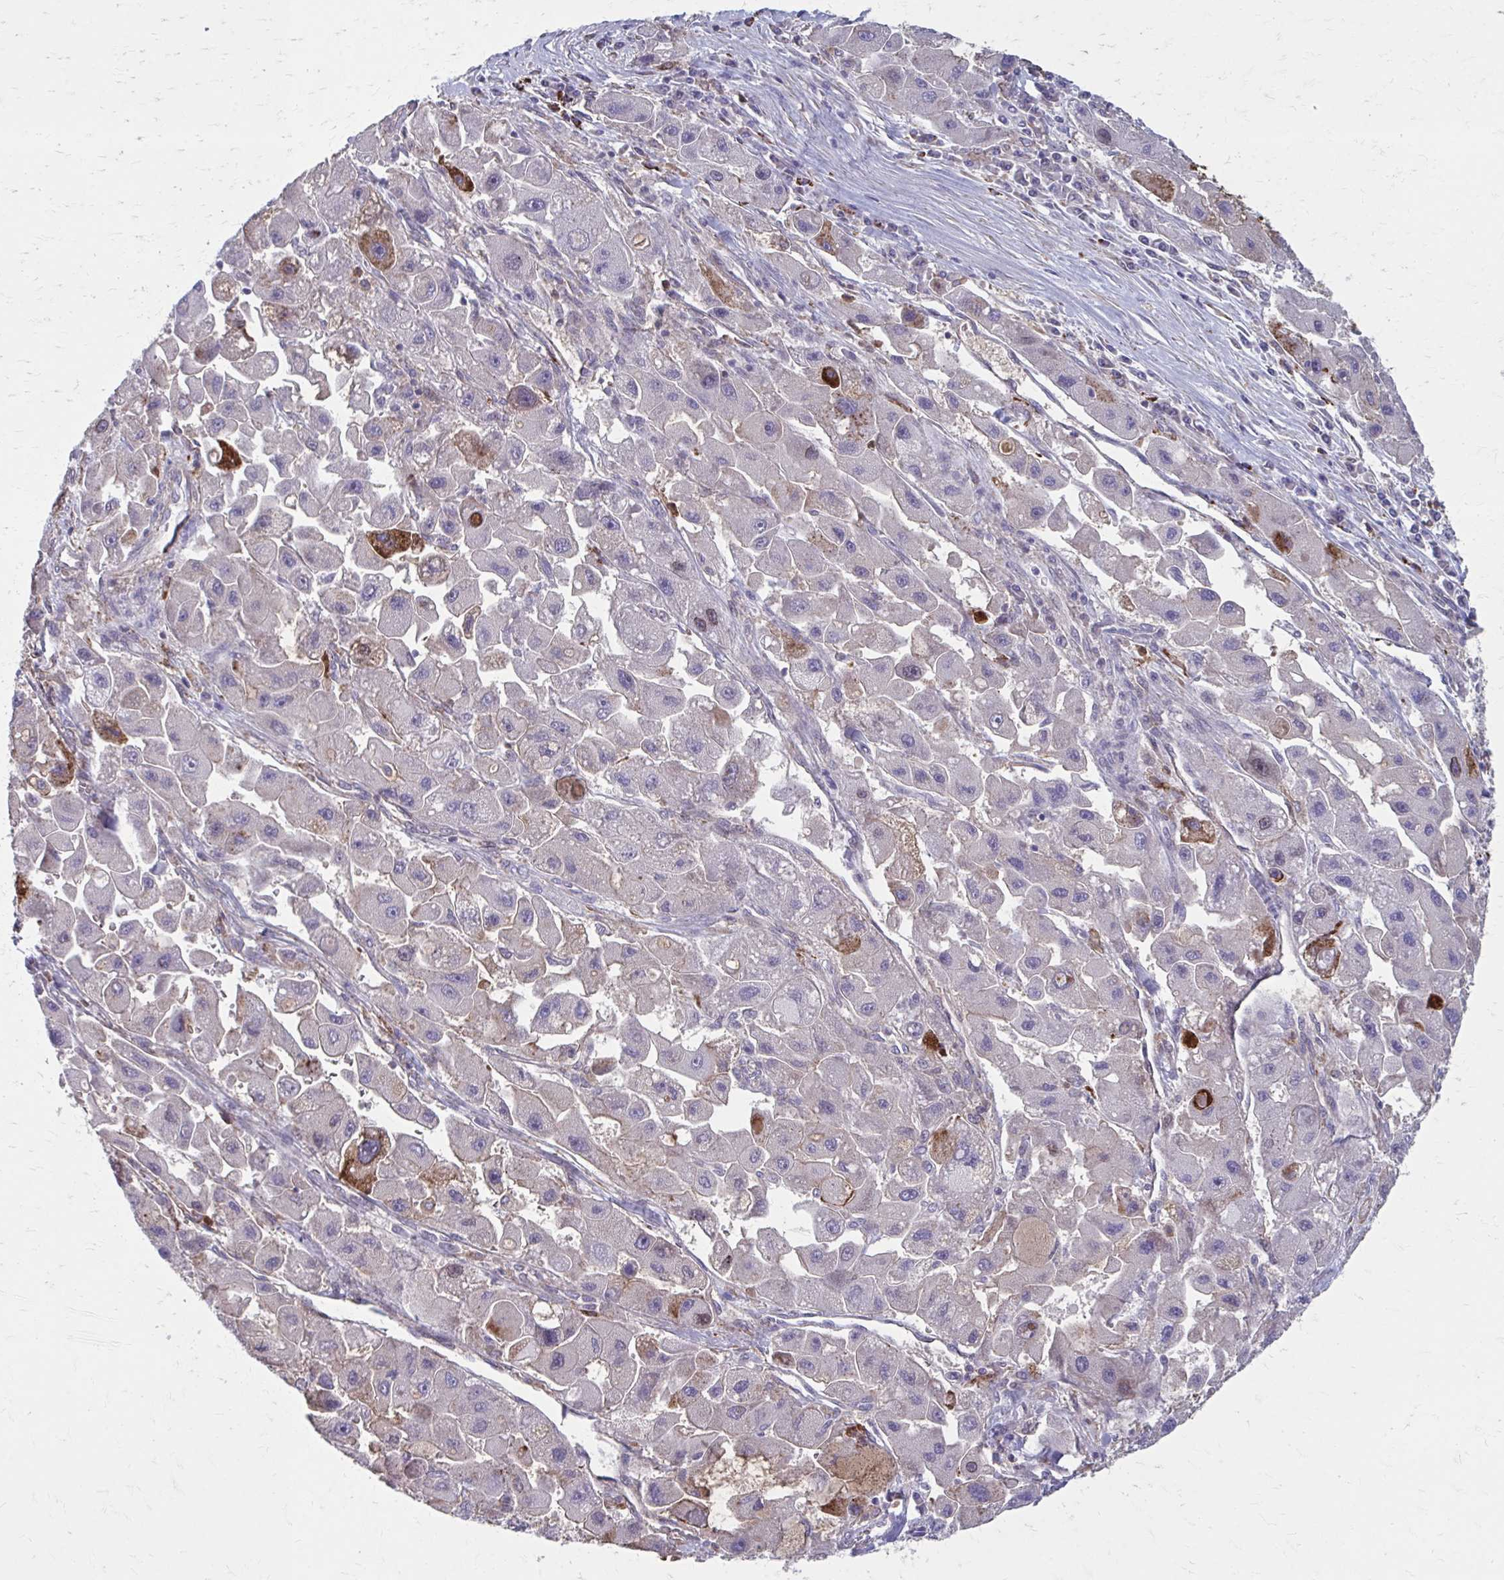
{"staining": {"intensity": "moderate", "quantity": "<25%", "location": "cytoplasmic/membranous,nuclear"}, "tissue": "liver cancer", "cell_type": "Tumor cells", "image_type": "cancer", "snomed": [{"axis": "morphology", "description": "Carcinoma, Hepatocellular, NOS"}, {"axis": "topography", "description": "Liver"}], "caption": "An image of hepatocellular carcinoma (liver) stained for a protein demonstrates moderate cytoplasmic/membranous and nuclear brown staining in tumor cells.", "gene": "MMP14", "patient": {"sex": "male", "age": 24}}